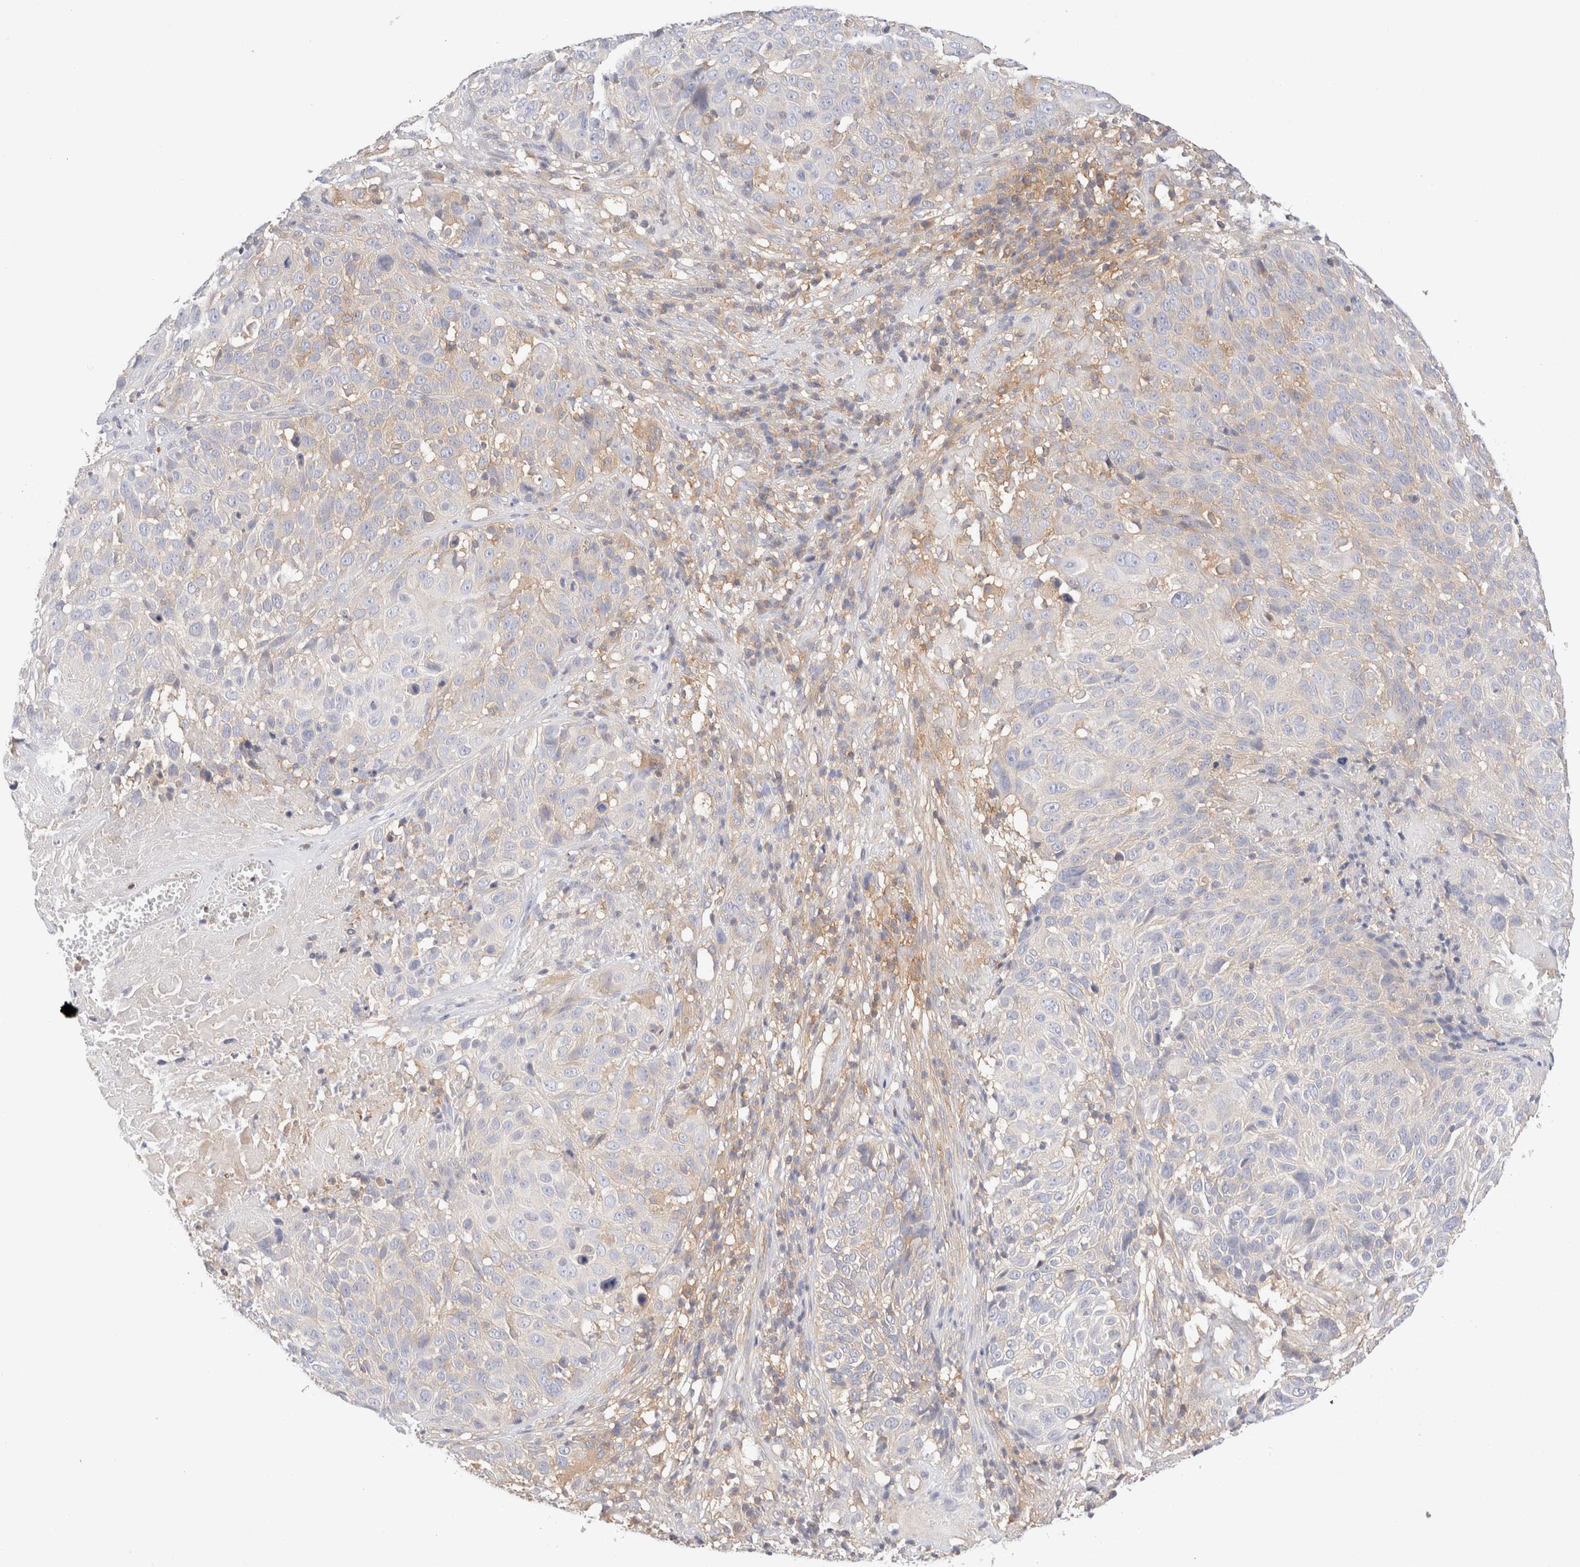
{"staining": {"intensity": "weak", "quantity": "<25%", "location": "cytoplasmic/membranous"}, "tissue": "cervical cancer", "cell_type": "Tumor cells", "image_type": "cancer", "snomed": [{"axis": "morphology", "description": "Squamous cell carcinoma, NOS"}, {"axis": "topography", "description": "Cervix"}], "caption": "A histopathology image of human squamous cell carcinoma (cervical) is negative for staining in tumor cells. The staining is performed using DAB brown chromogen with nuclei counter-stained in using hematoxylin.", "gene": "RABEP1", "patient": {"sex": "female", "age": 74}}